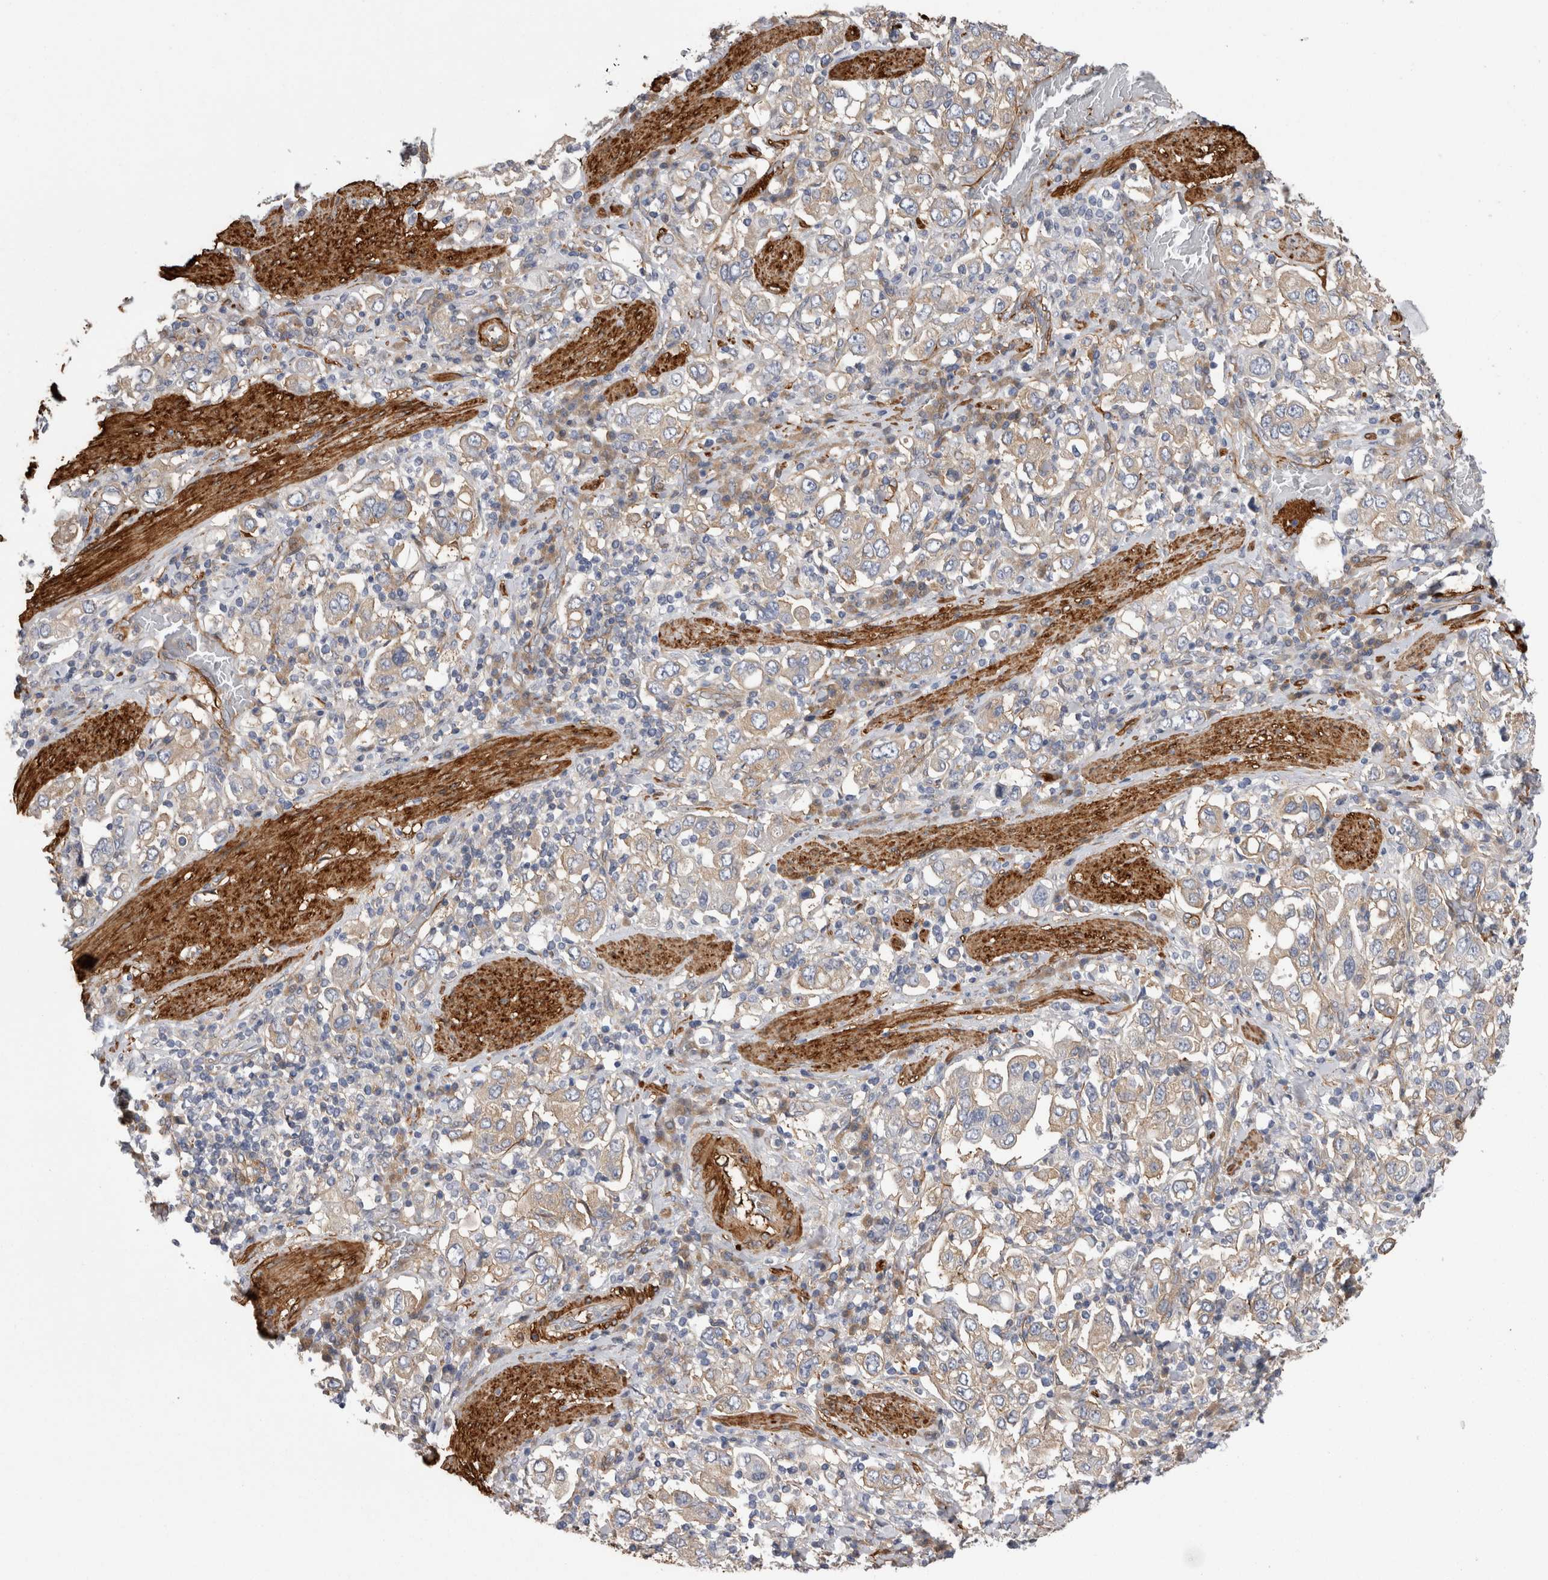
{"staining": {"intensity": "negative", "quantity": "none", "location": "none"}, "tissue": "stomach cancer", "cell_type": "Tumor cells", "image_type": "cancer", "snomed": [{"axis": "morphology", "description": "Adenocarcinoma, NOS"}, {"axis": "topography", "description": "Stomach, upper"}], "caption": "An immunohistochemistry (IHC) histopathology image of stomach adenocarcinoma is shown. There is no staining in tumor cells of stomach adenocarcinoma. Nuclei are stained in blue.", "gene": "EPRS1", "patient": {"sex": "male", "age": 62}}